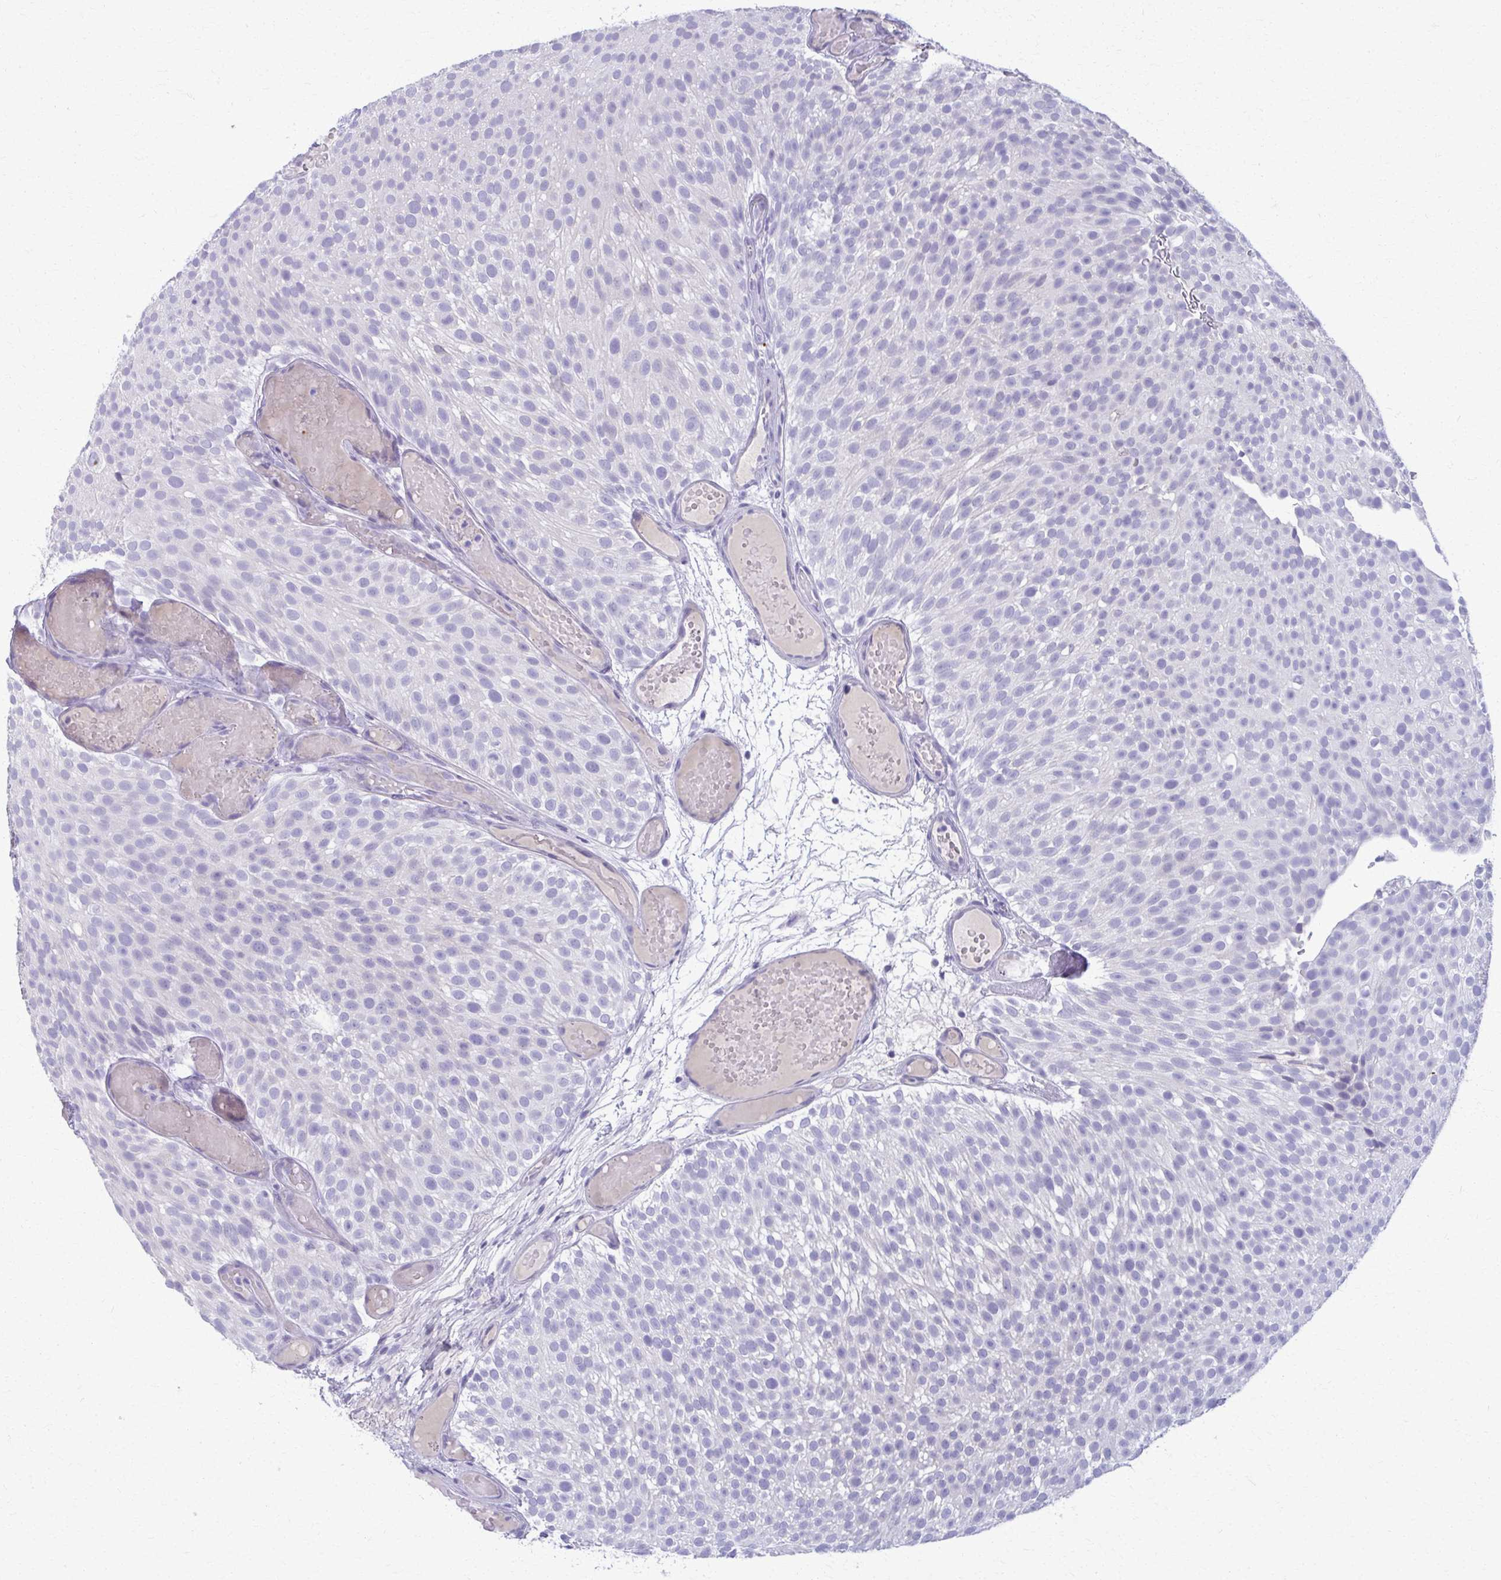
{"staining": {"intensity": "negative", "quantity": "none", "location": "none"}, "tissue": "urothelial cancer", "cell_type": "Tumor cells", "image_type": "cancer", "snomed": [{"axis": "morphology", "description": "Urothelial carcinoma, Low grade"}, {"axis": "topography", "description": "Urinary bladder"}], "caption": "This is an immunohistochemistry (IHC) micrograph of urothelial cancer. There is no expression in tumor cells.", "gene": "OR4M1", "patient": {"sex": "male", "age": 78}}